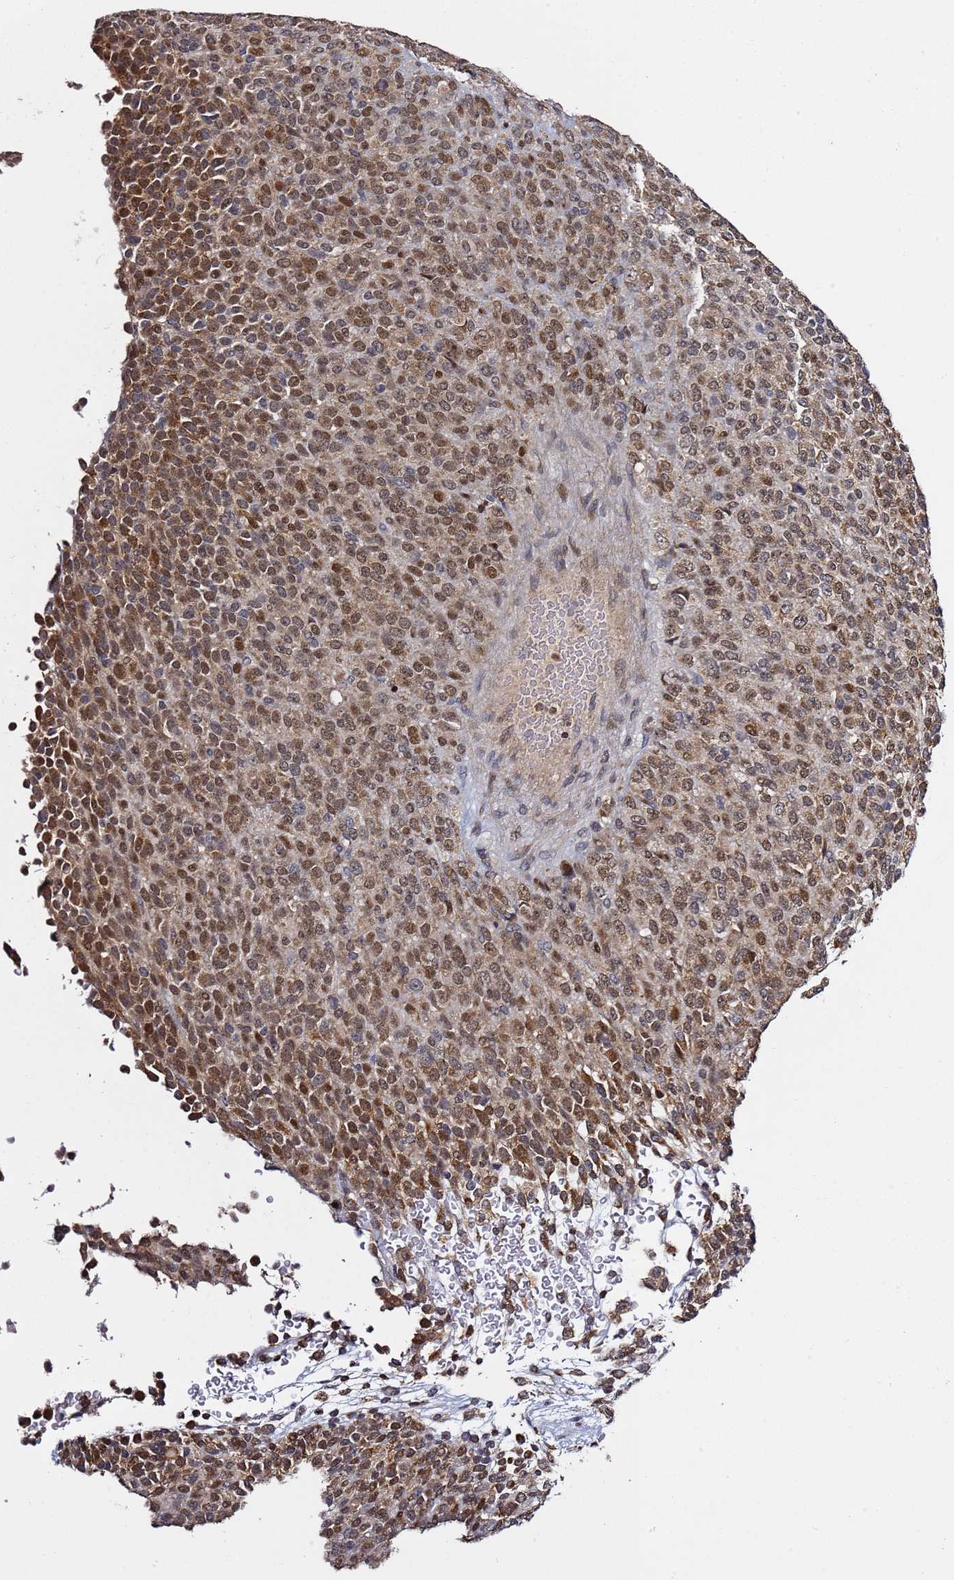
{"staining": {"intensity": "moderate", "quantity": ">75%", "location": "cytoplasmic/membranous,nuclear"}, "tissue": "melanoma", "cell_type": "Tumor cells", "image_type": "cancer", "snomed": [{"axis": "morphology", "description": "Malignant melanoma, Metastatic site"}, {"axis": "topography", "description": "Brain"}], "caption": "Immunohistochemistry (IHC) (DAB) staining of human melanoma exhibits moderate cytoplasmic/membranous and nuclear protein expression in about >75% of tumor cells.", "gene": "RCOR2", "patient": {"sex": "female", "age": 56}}